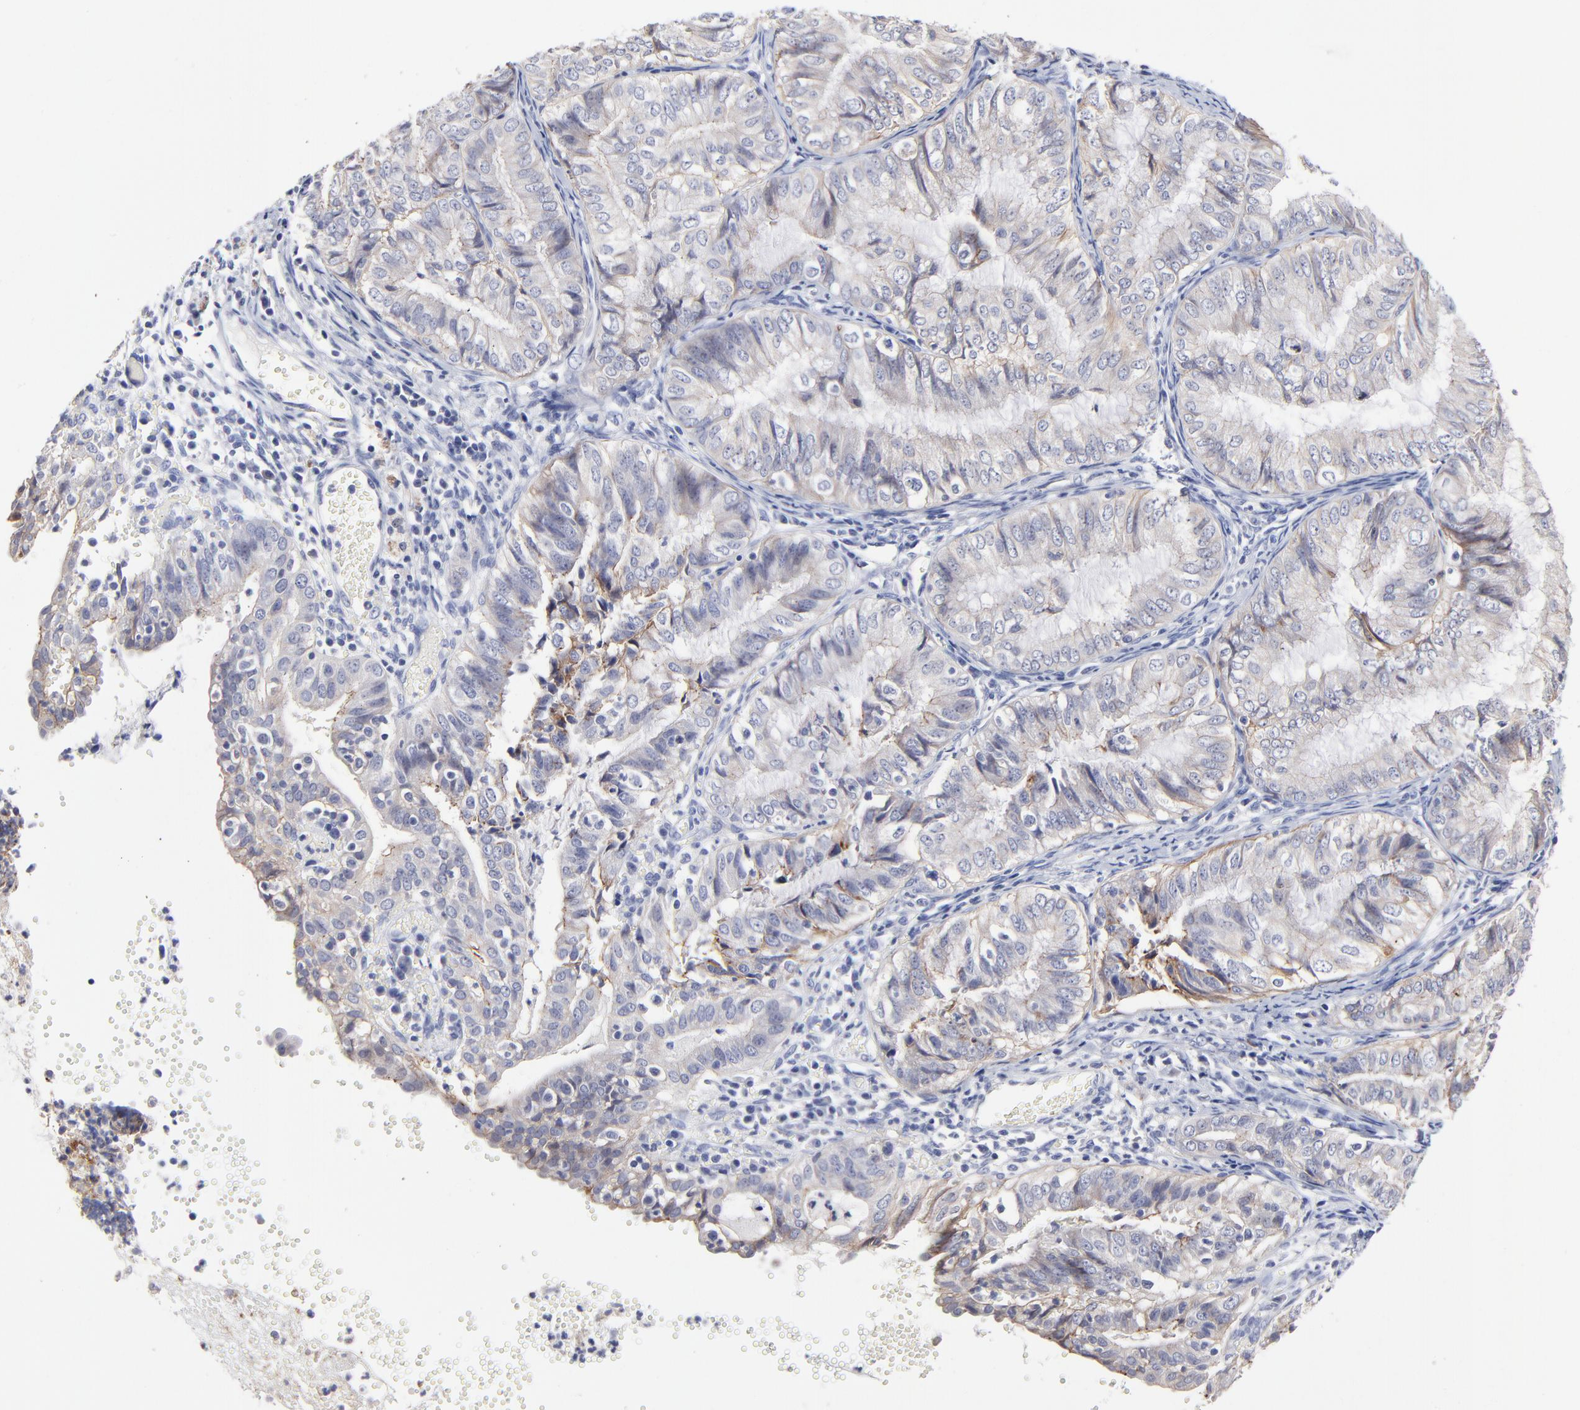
{"staining": {"intensity": "negative", "quantity": "none", "location": "none"}, "tissue": "endometrial cancer", "cell_type": "Tumor cells", "image_type": "cancer", "snomed": [{"axis": "morphology", "description": "Adenocarcinoma, NOS"}, {"axis": "topography", "description": "Endometrium"}], "caption": "A micrograph of human endometrial cancer is negative for staining in tumor cells.", "gene": "CXADR", "patient": {"sex": "female", "age": 66}}